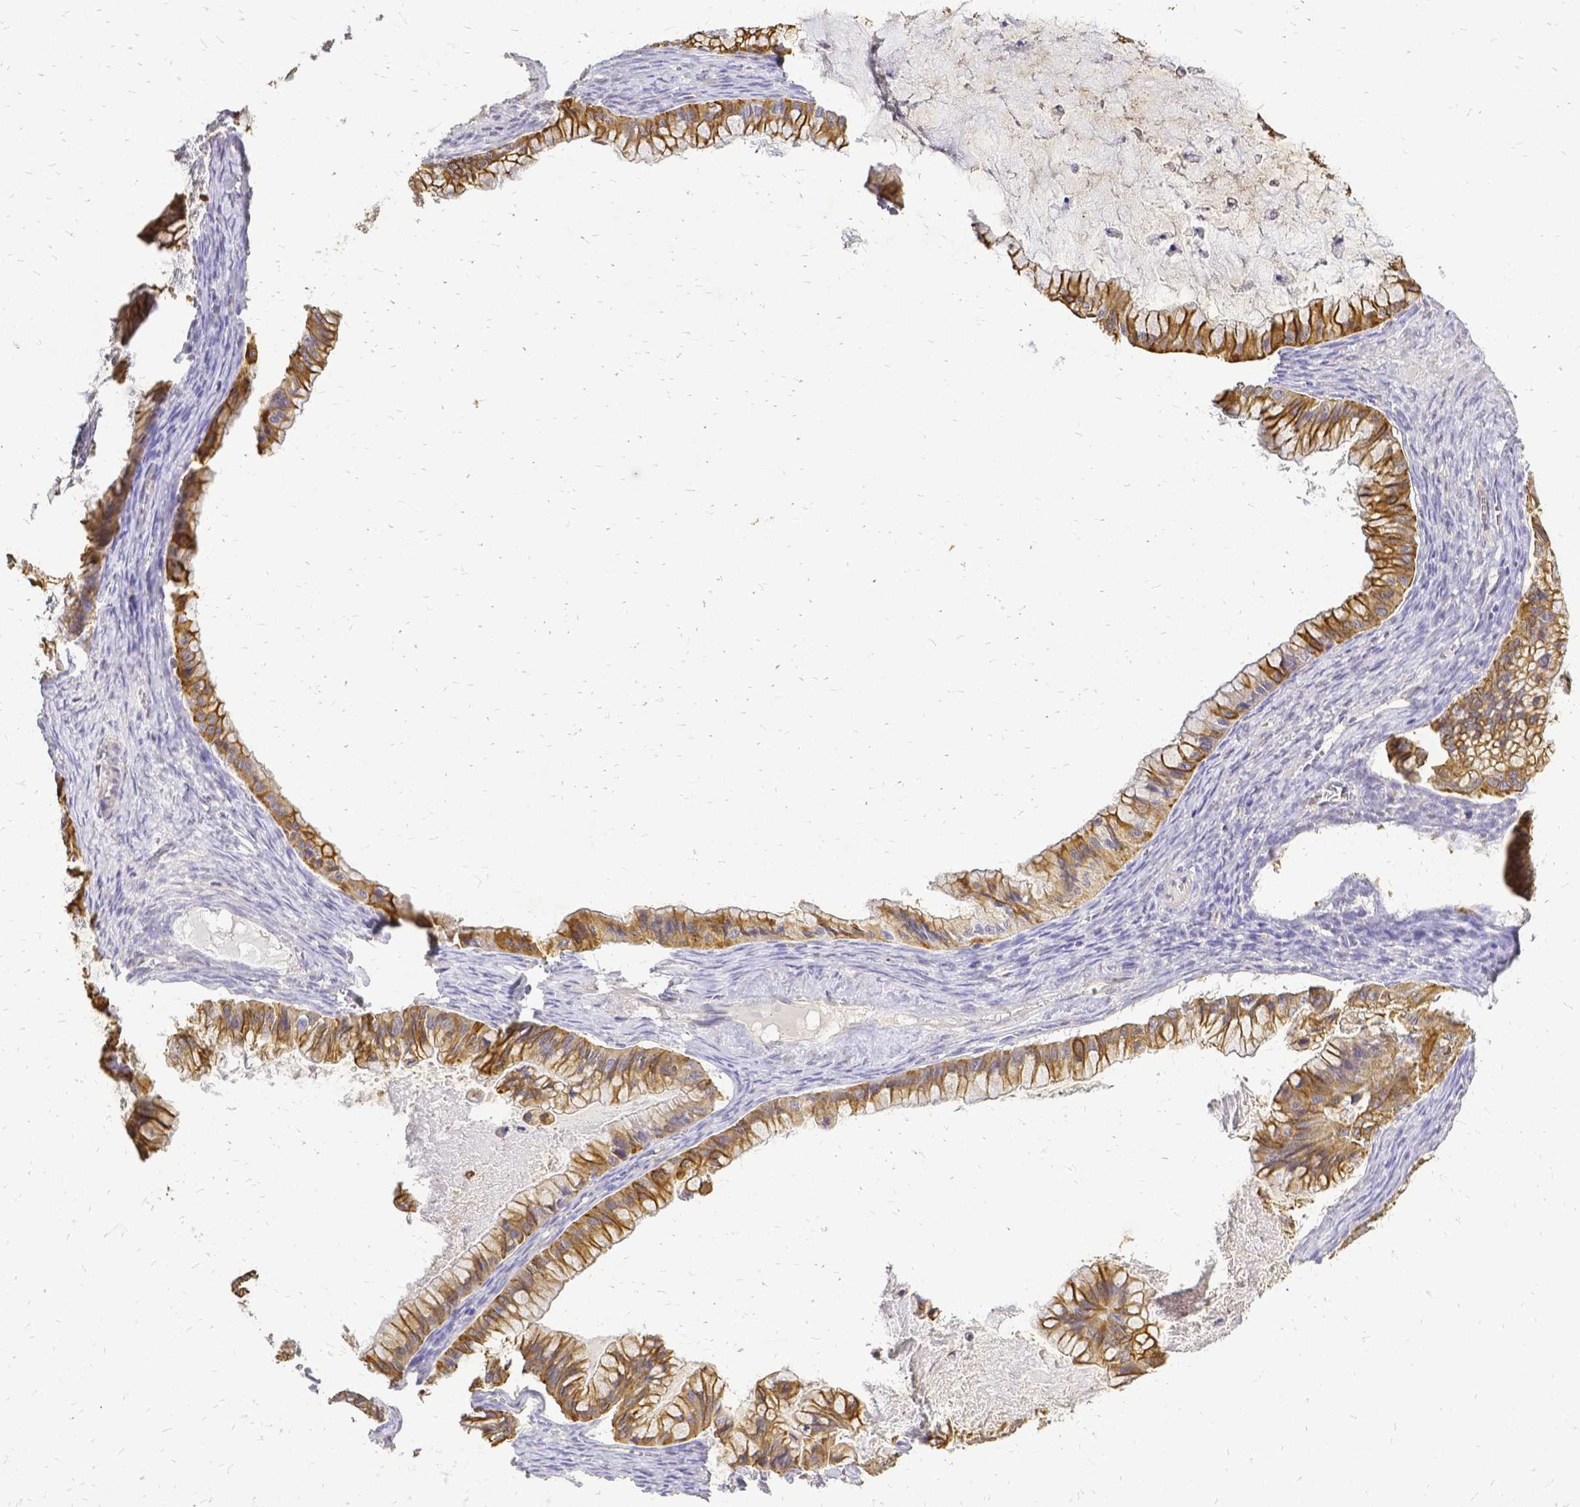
{"staining": {"intensity": "moderate", "quantity": ">75%", "location": "cytoplasmic/membranous"}, "tissue": "ovarian cancer", "cell_type": "Tumor cells", "image_type": "cancer", "snomed": [{"axis": "morphology", "description": "Cystadenocarcinoma, mucinous, NOS"}, {"axis": "topography", "description": "Ovary"}], "caption": "The immunohistochemical stain labels moderate cytoplasmic/membranous positivity in tumor cells of ovarian cancer tissue.", "gene": "CIB1", "patient": {"sex": "female", "age": 72}}